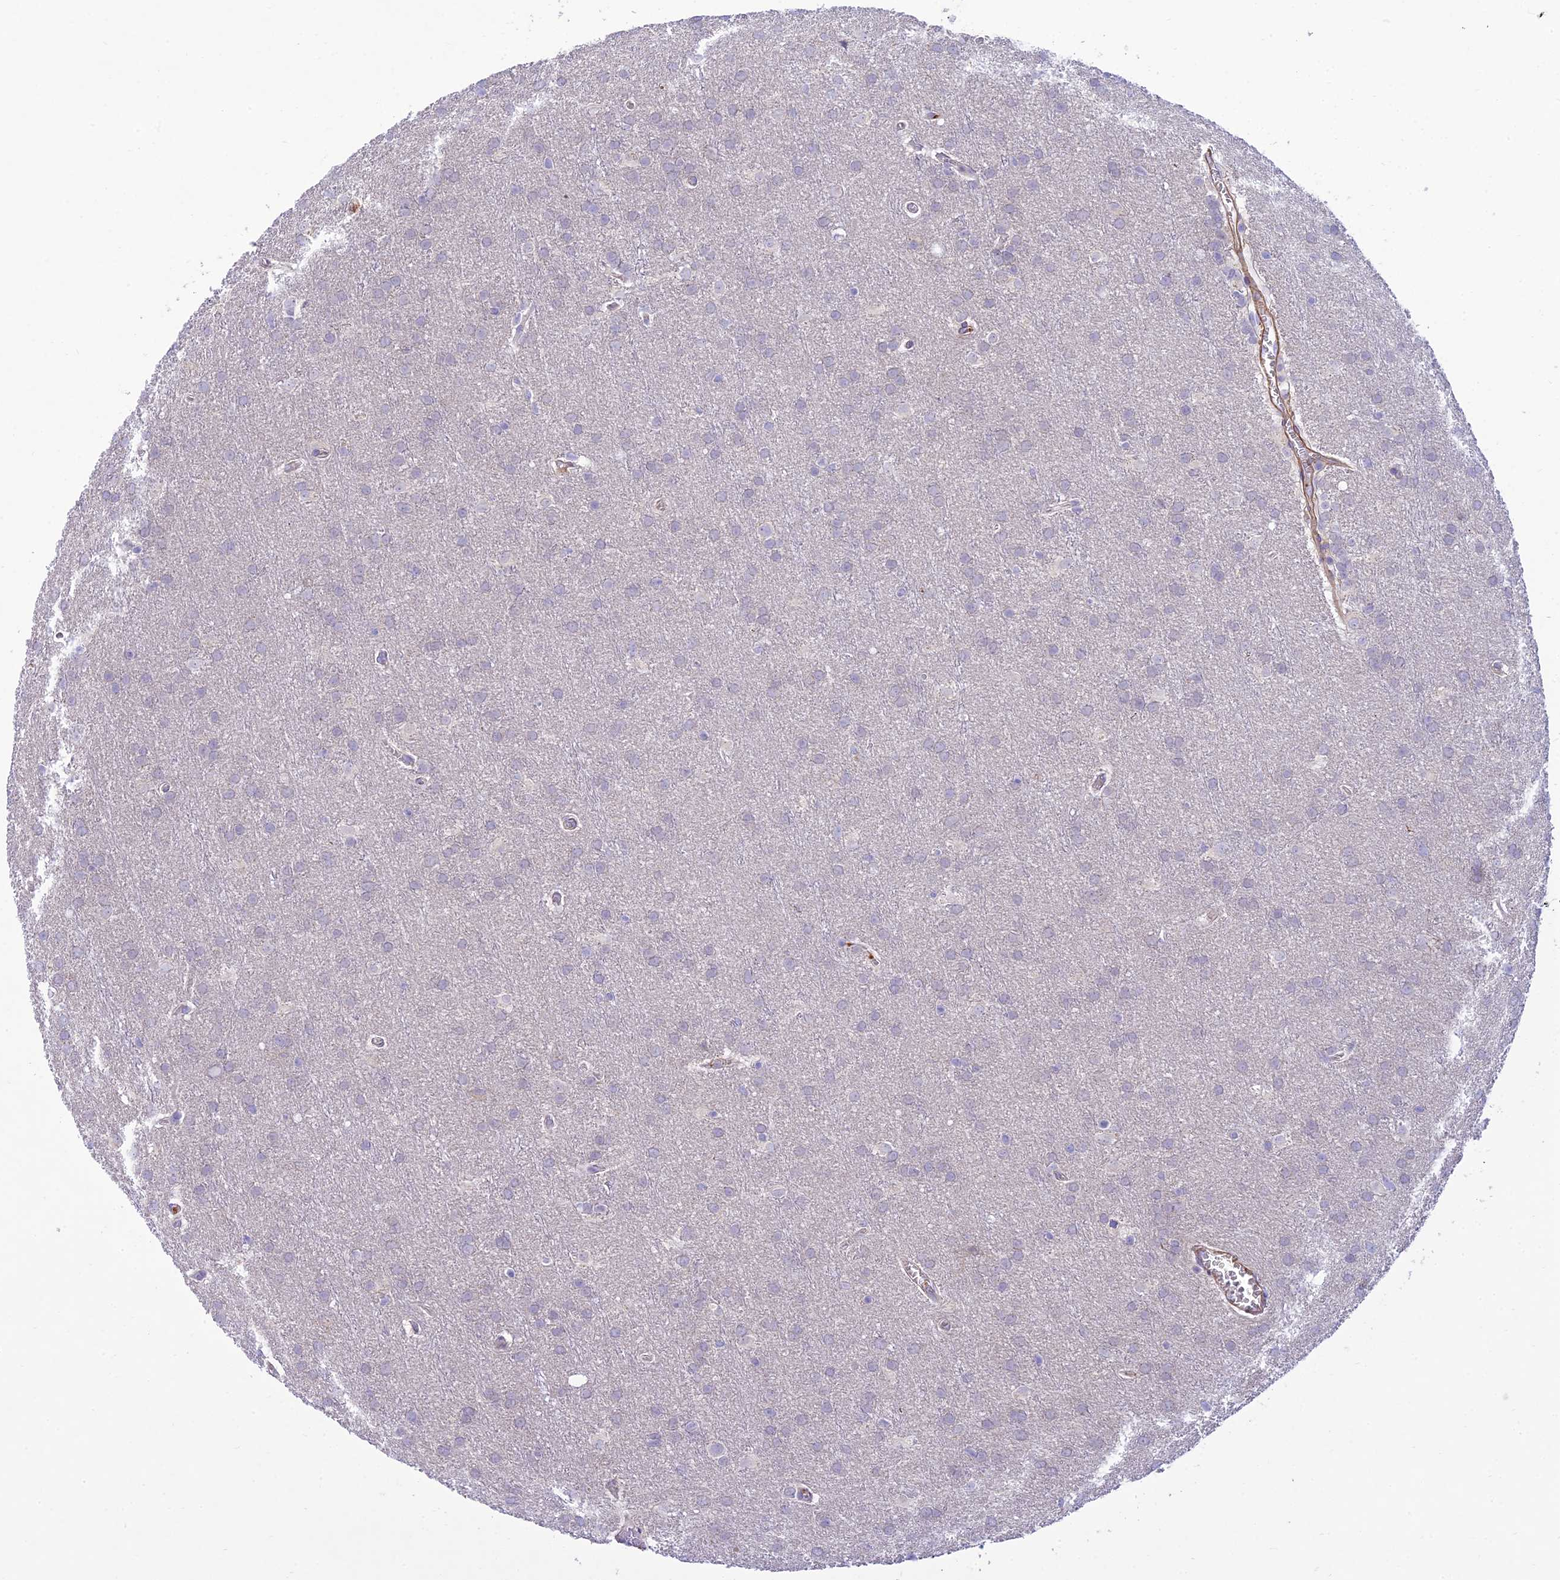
{"staining": {"intensity": "negative", "quantity": "none", "location": "none"}, "tissue": "glioma", "cell_type": "Tumor cells", "image_type": "cancer", "snomed": [{"axis": "morphology", "description": "Glioma, malignant, Low grade"}, {"axis": "topography", "description": "Brain"}], "caption": "This photomicrograph is of glioma stained with IHC to label a protein in brown with the nuclei are counter-stained blue. There is no staining in tumor cells.", "gene": "FBXW4", "patient": {"sex": "female", "age": 32}}